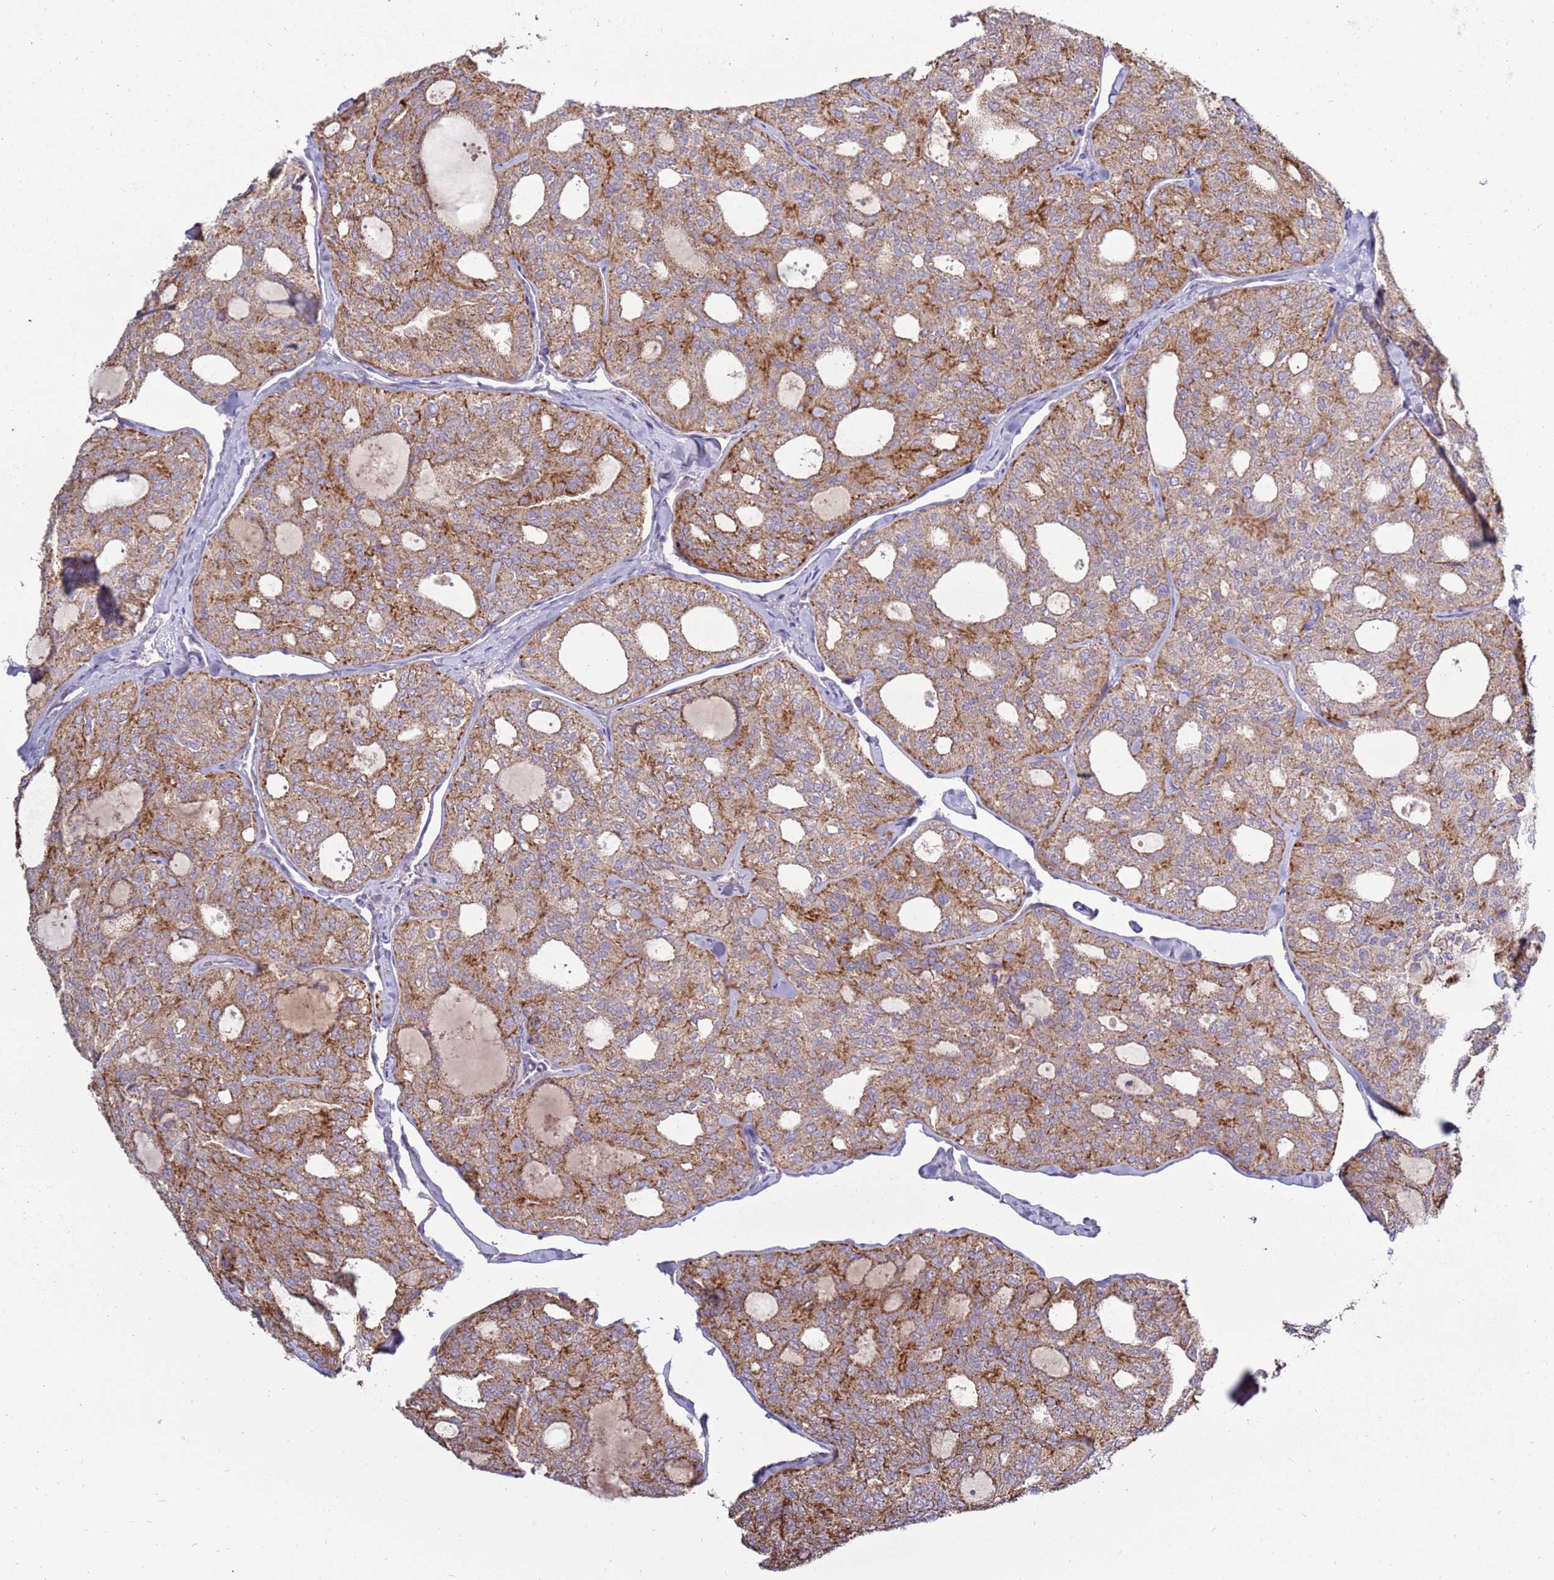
{"staining": {"intensity": "moderate", "quantity": ">75%", "location": "cytoplasmic/membranous"}, "tissue": "thyroid cancer", "cell_type": "Tumor cells", "image_type": "cancer", "snomed": [{"axis": "morphology", "description": "Follicular adenoma carcinoma, NOS"}, {"axis": "topography", "description": "Thyroid gland"}], "caption": "Immunohistochemical staining of follicular adenoma carcinoma (thyroid) shows medium levels of moderate cytoplasmic/membranous protein staining in about >75% of tumor cells.", "gene": "TRAPPC4", "patient": {"sex": "male", "age": 75}}